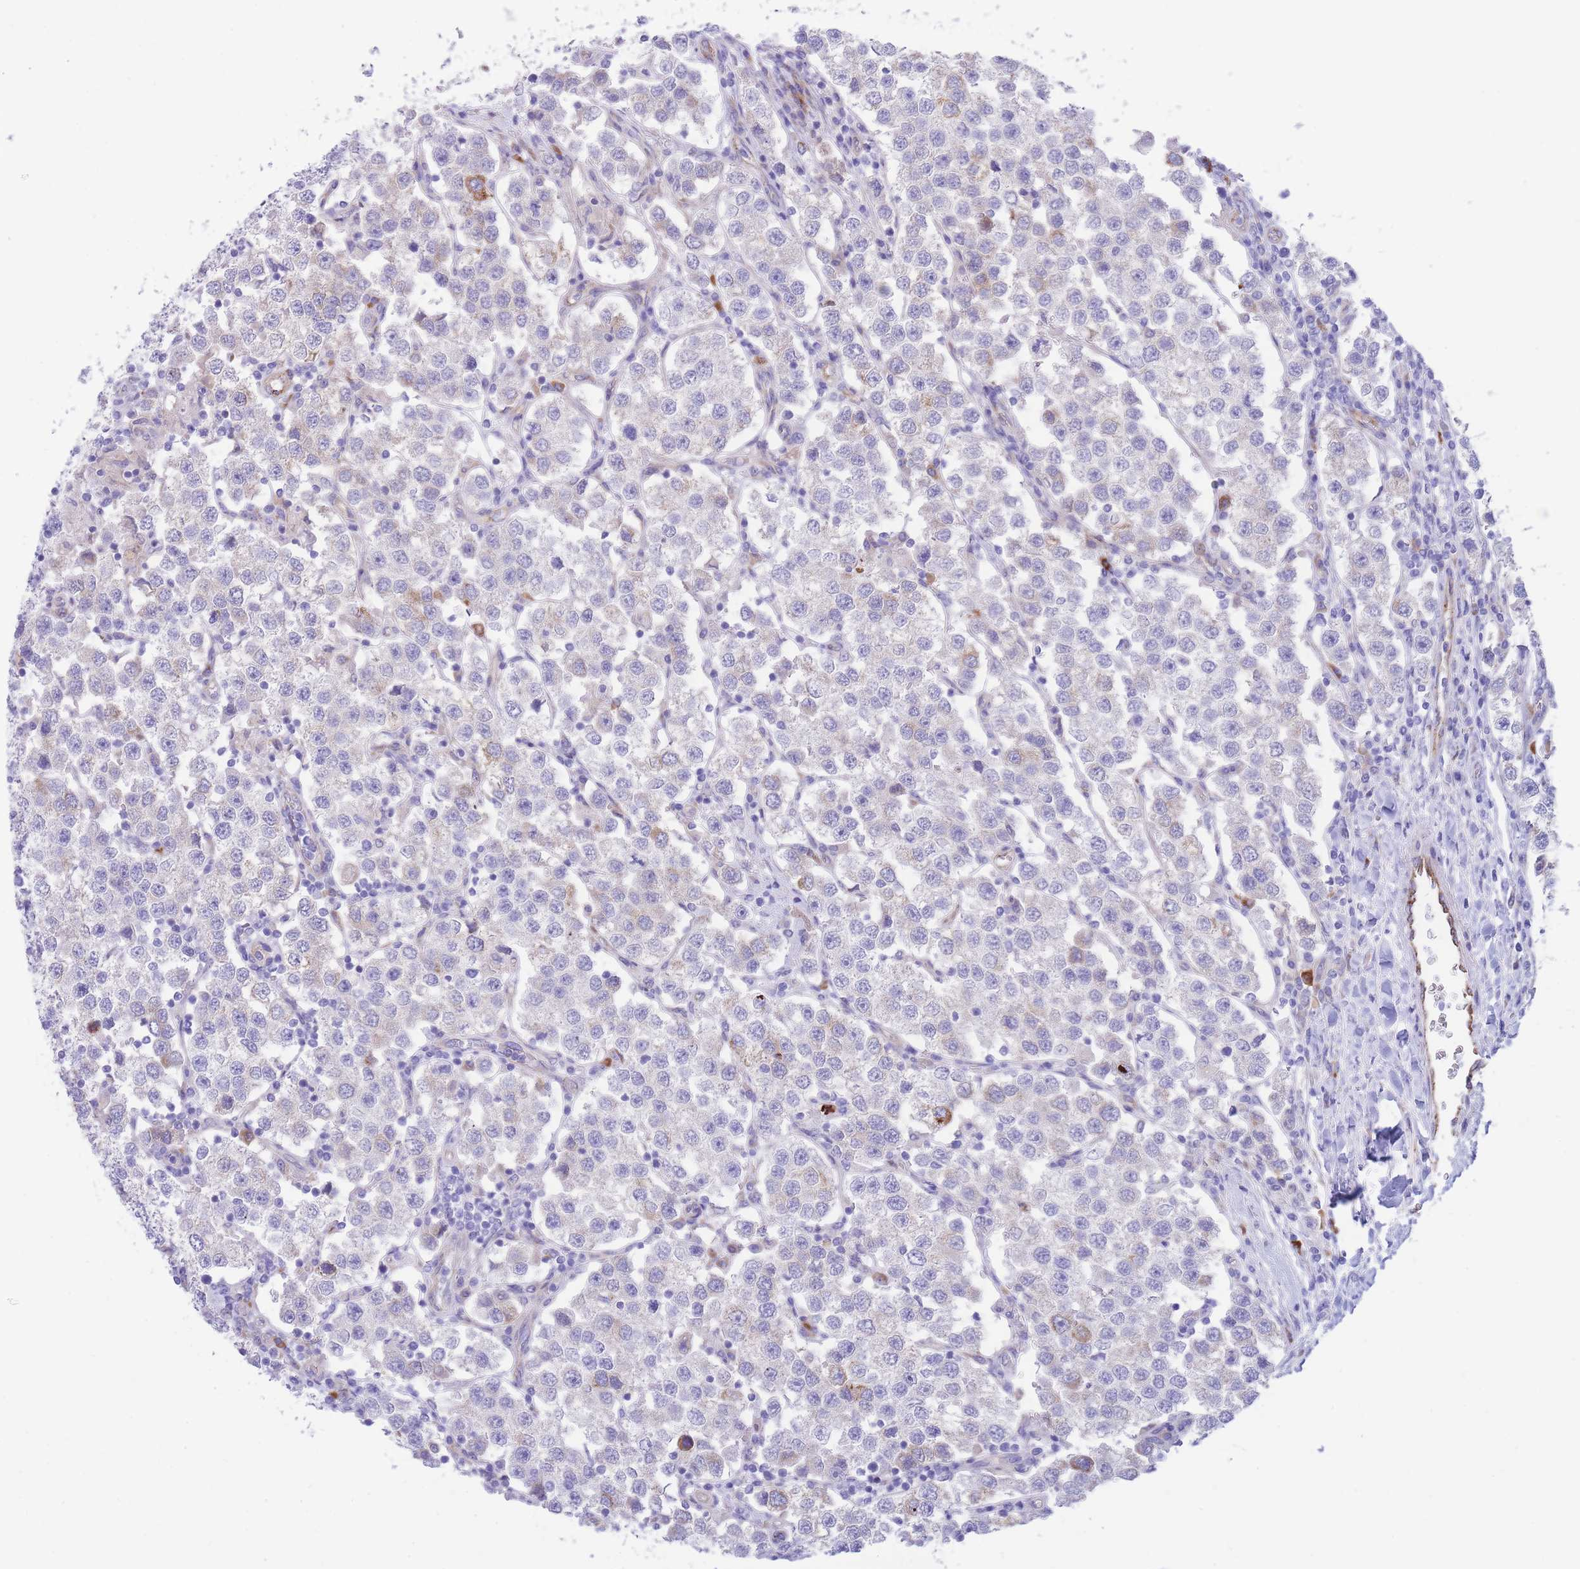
{"staining": {"intensity": "negative", "quantity": "none", "location": "none"}, "tissue": "testis cancer", "cell_type": "Tumor cells", "image_type": "cancer", "snomed": [{"axis": "morphology", "description": "Seminoma, NOS"}, {"axis": "topography", "description": "Testis"}], "caption": "Histopathology image shows no significant protein staining in tumor cells of testis seminoma.", "gene": "DET1", "patient": {"sex": "male", "age": 37}}